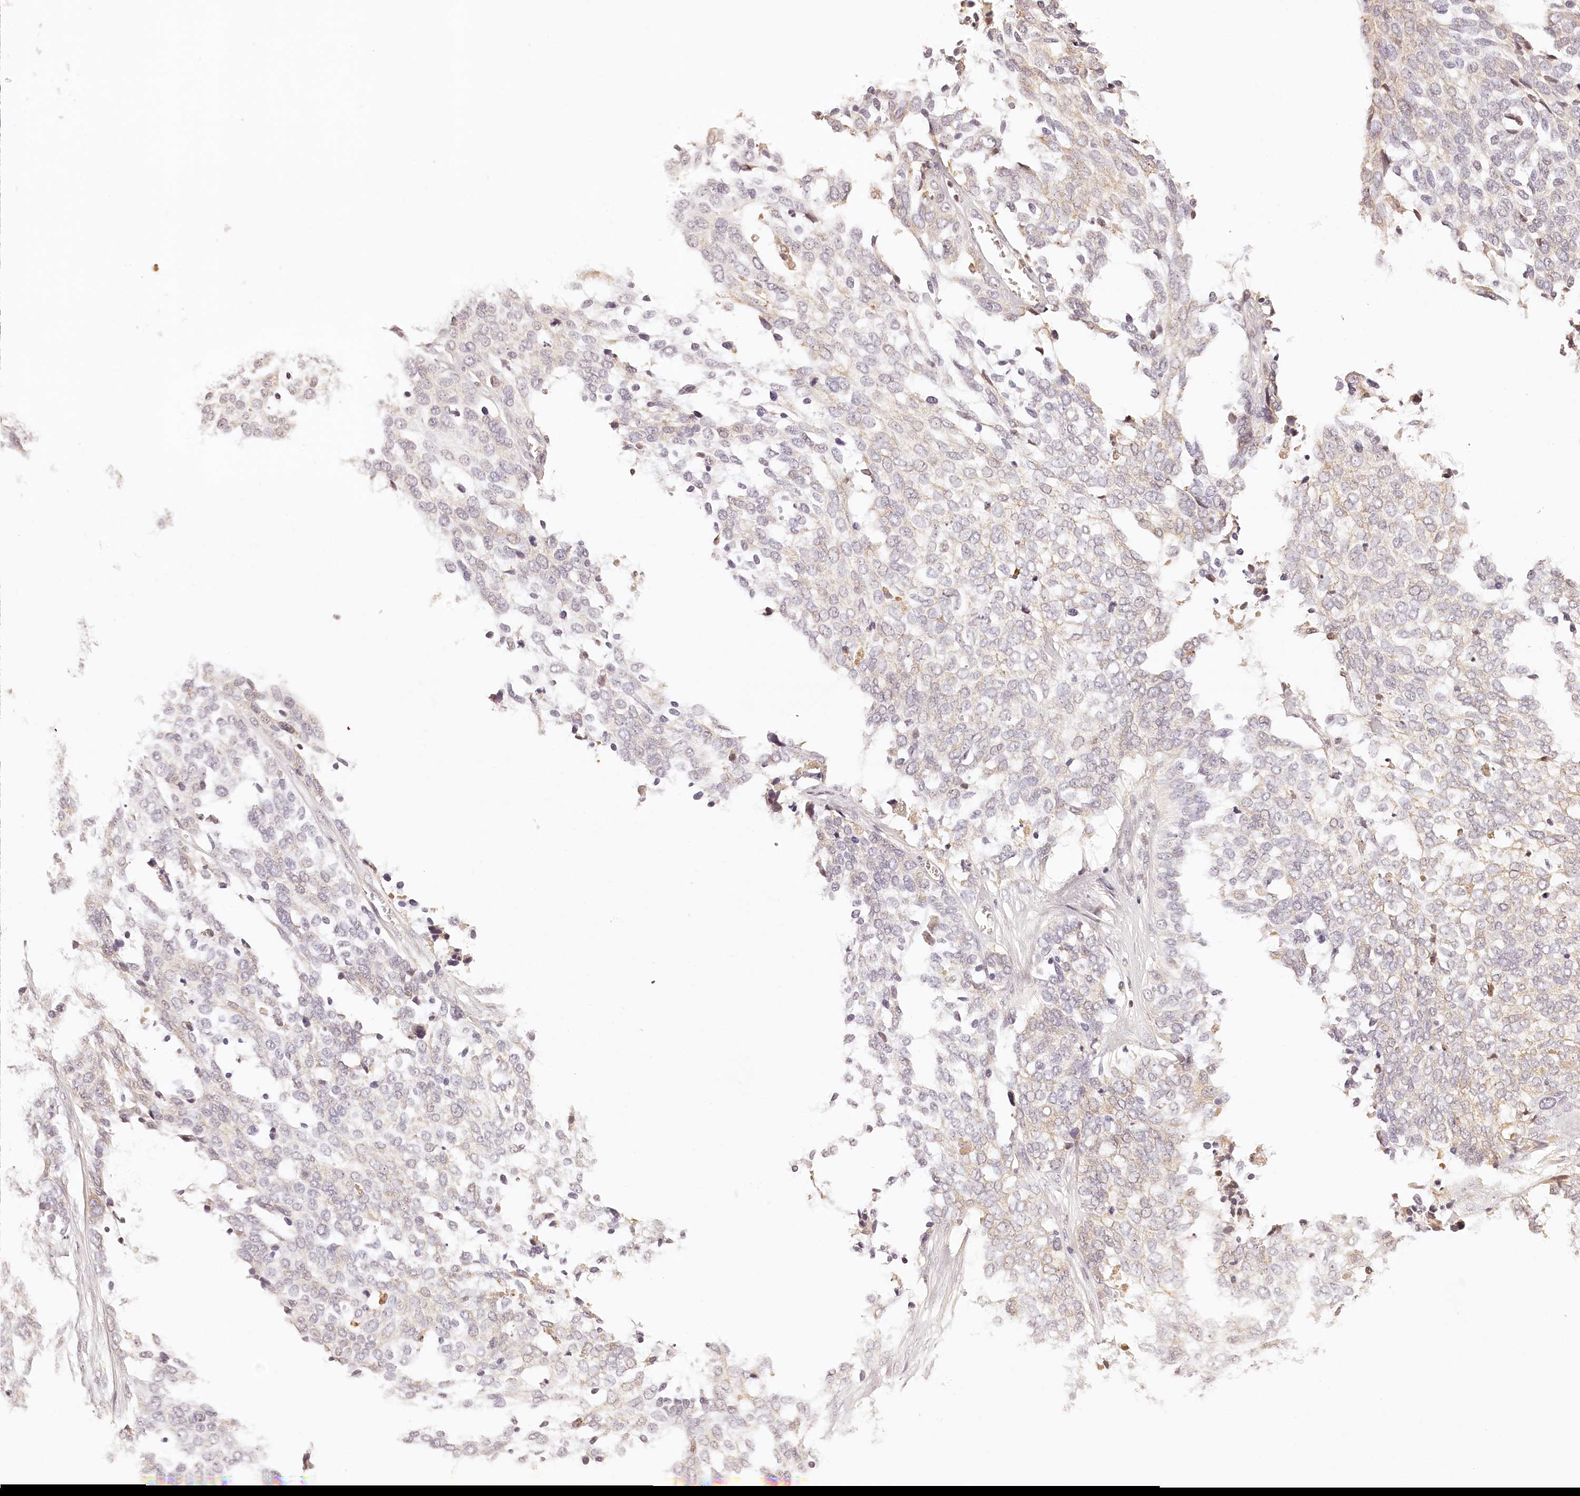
{"staining": {"intensity": "negative", "quantity": "none", "location": "none"}, "tissue": "ovarian cancer", "cell_type": "Tumor cells", "image_type": "cancer", "snomed": [{"axis": "morphology", "description": "Cystadenocarcinoma, serous, NOS"}, {"axis": "topography", "description": "Ovary"}], "caption": "Tumor cells are negative for protein expression in human ovarian cancer (serous cystadenocarcinoma).", "gene": "SYNGR1", "patient": {"sex": "female", "age": 44}}